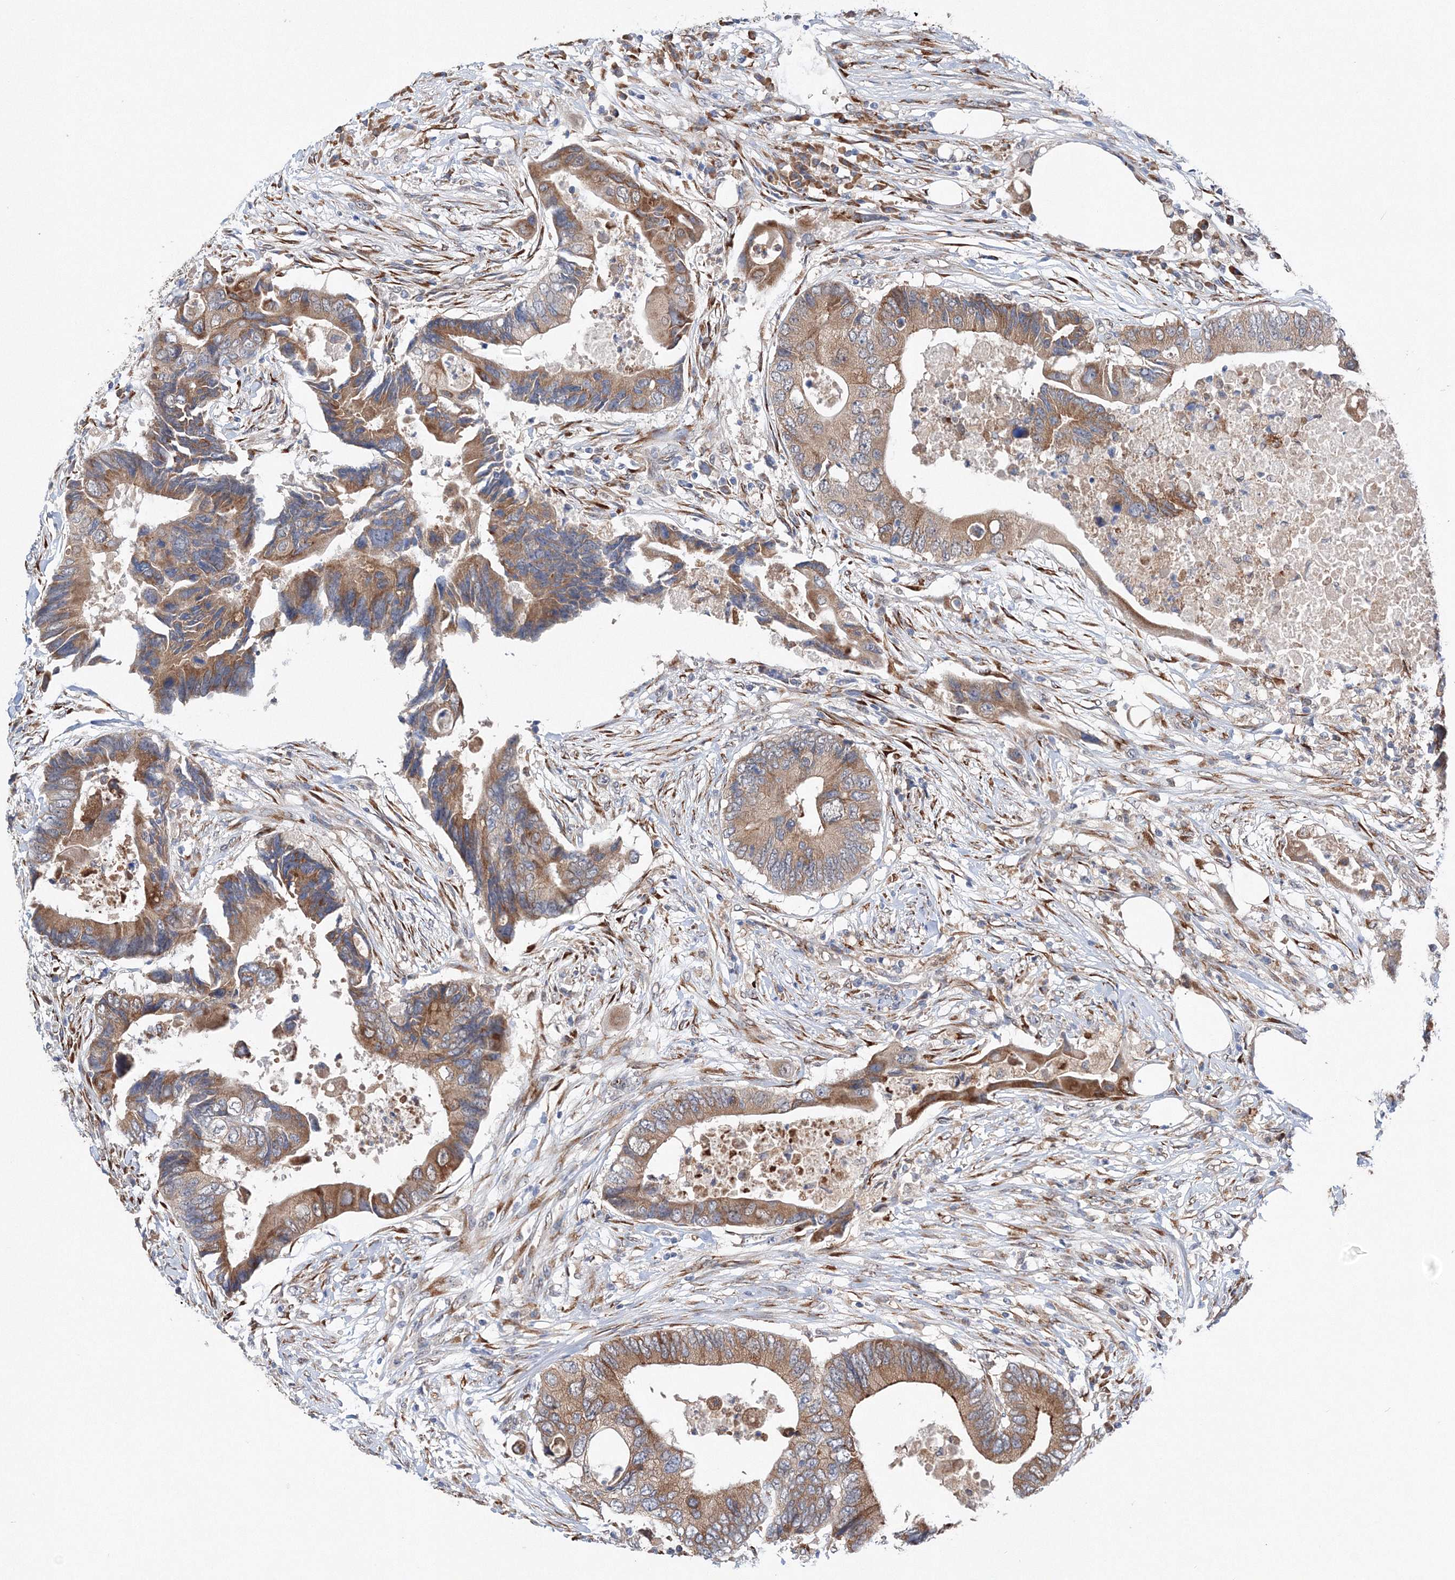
{"staining": {"intensity": "moderate", "quantity": ">75%", "location": "cytoplasmic/membranous"}, "tissue": "colorectal cancer", "cell_type": "Tumor cells", "image_type": "cancer", "snomed": [{"axis": "morphology", "description": "Adenocarcinoma, NOS"}, {"axis": "topography", "description": "Colon"}], "caption": "Moderate cytoplasmic/membranous protein staining is appreciated in about >75% of tumor cells in colorectal cancer (adenocarcinoma).", "gene": "DIS3L2", "patient": {"sex": "male", "age": 71}}